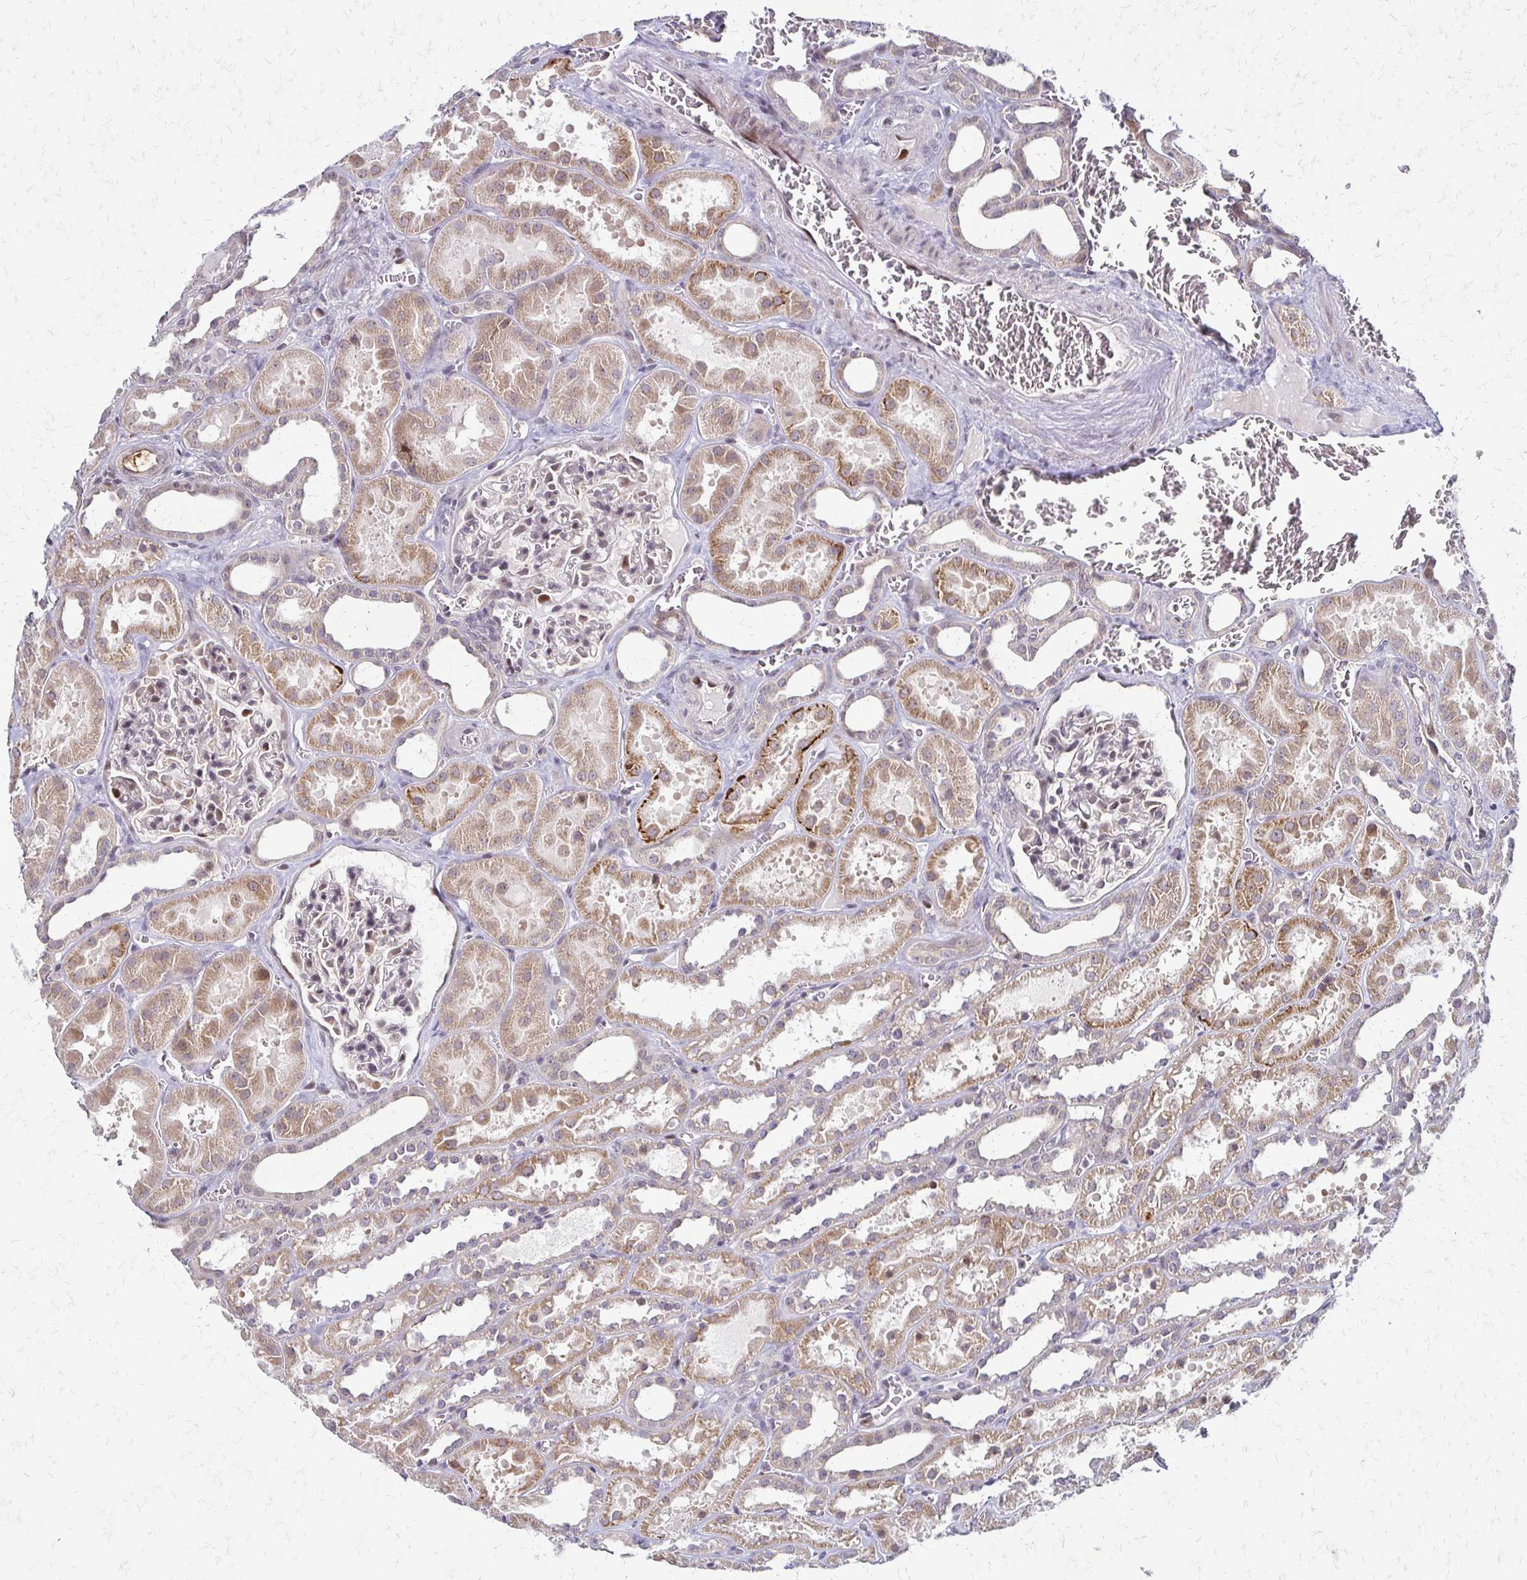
{"staining": {"intensity": "moderate", "quantity": "<25%", "location": "nuclear"}, "tissue": "kidney", "cell_type": "Cells in glomeruli", "image_type": "normal", "snomed": [{"axis": "morphology", "description": "Normal tissue, NOS"}, {"axis": "topography", "description": "Kidney"}], "caption": "Immunohistochemical staining of normal kidney demonstrates low levels of moderate nuclear staining in approximately <25% of cells in glomeruli.", "gene": "TRIR", "patient": {"sex": "female", "age": 41}}